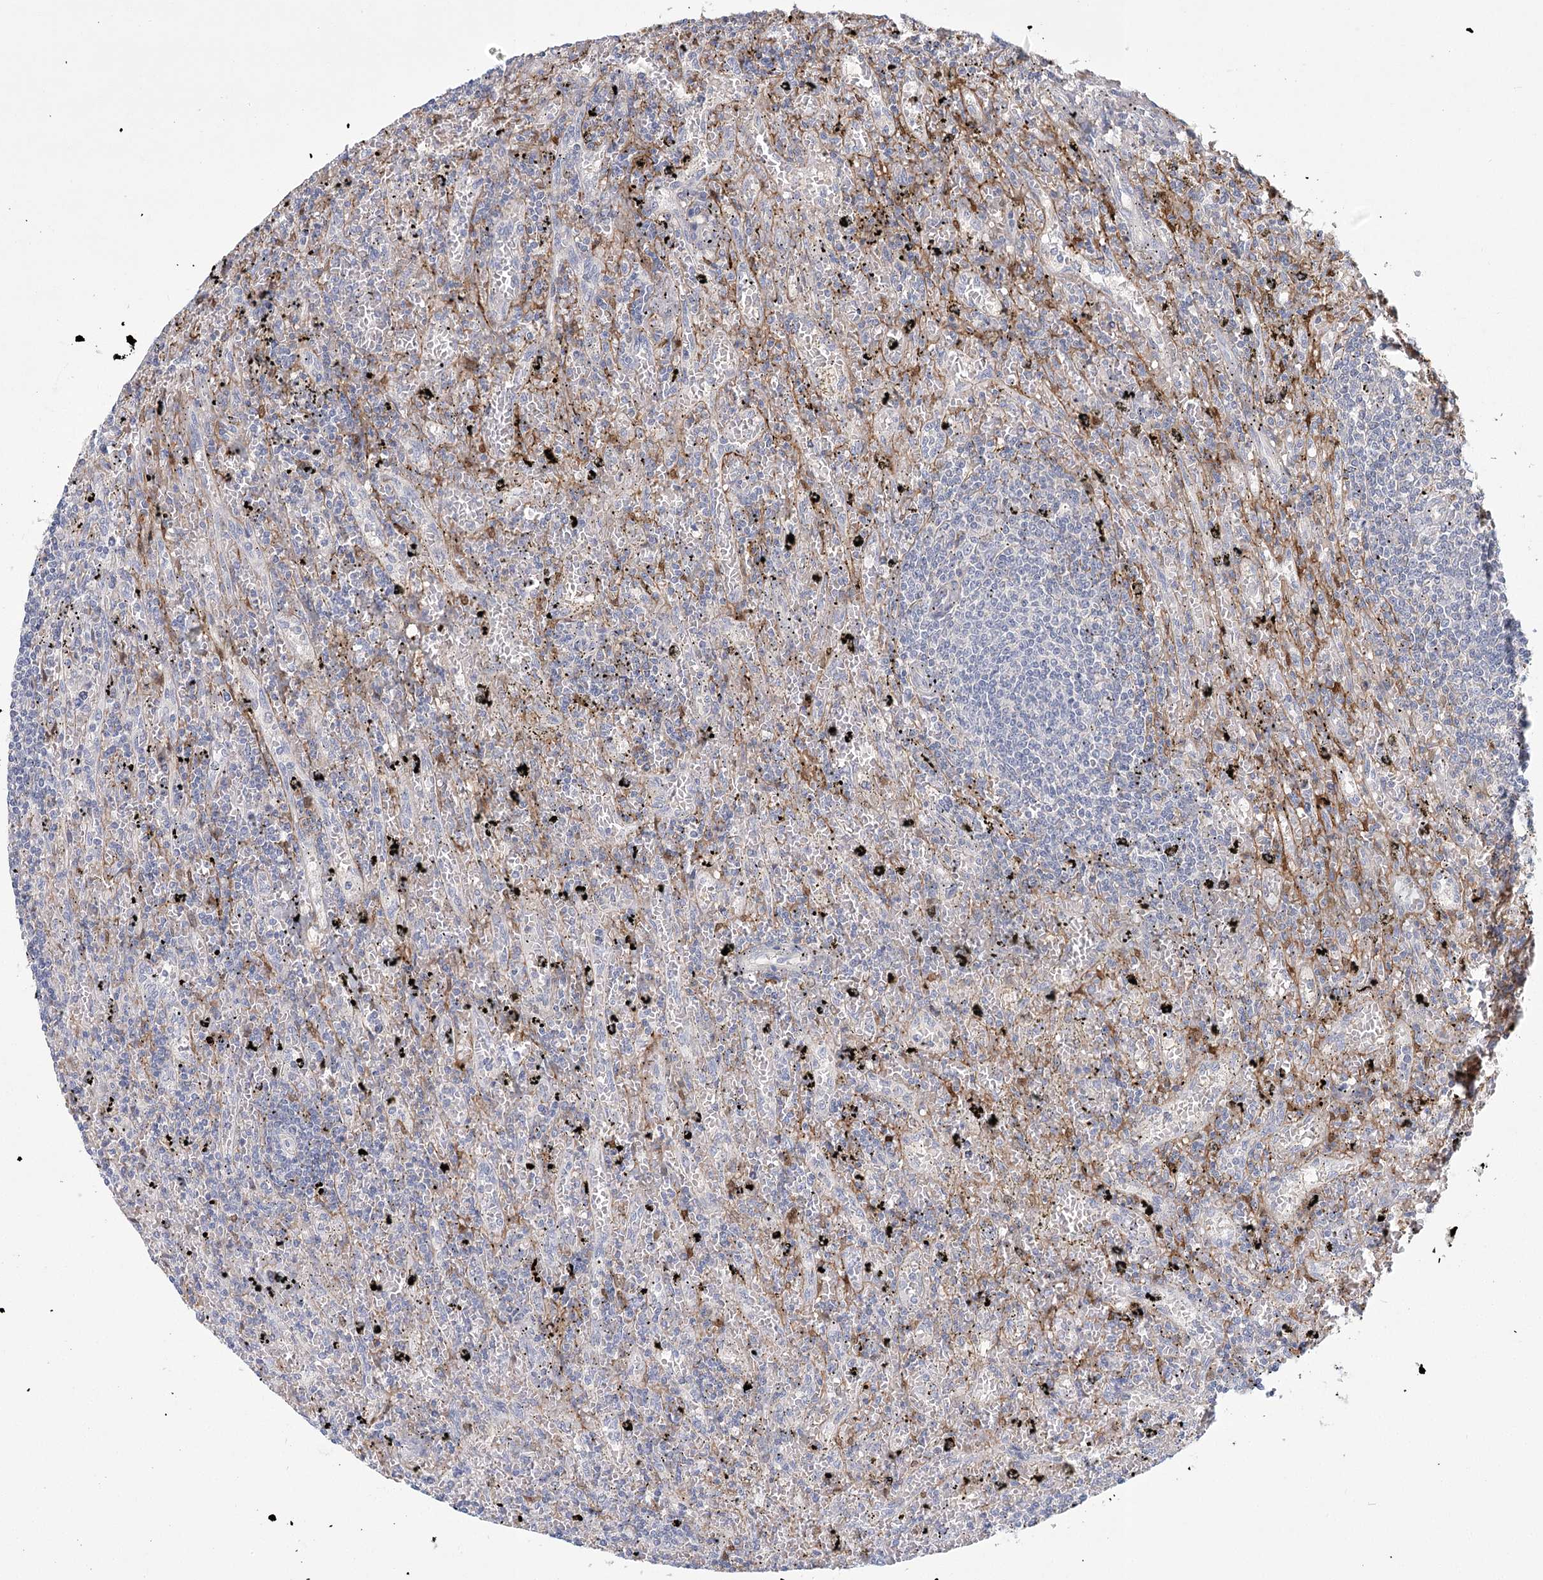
{"staining": {"intensity": "negative", "quantity": "none", "location": "none"}, "tissue": "lymphoma", "cell_type": "Tumor cells", "image_type": "cancer", "snomed": [{"axis": "morphology", "description": "Malignant lymphoma, non-Hodgkin's type, Low grade"}, {"axis": "topography", "description": "Spleen"}], "caption": "Low-grade malignant lymphoma, non-Hodgkin's type stained for a protein using immunohistochemistry displays no staining tumor cells.", "gene": "CNTLN", "patient": {"sex": "male", "age": 76}}